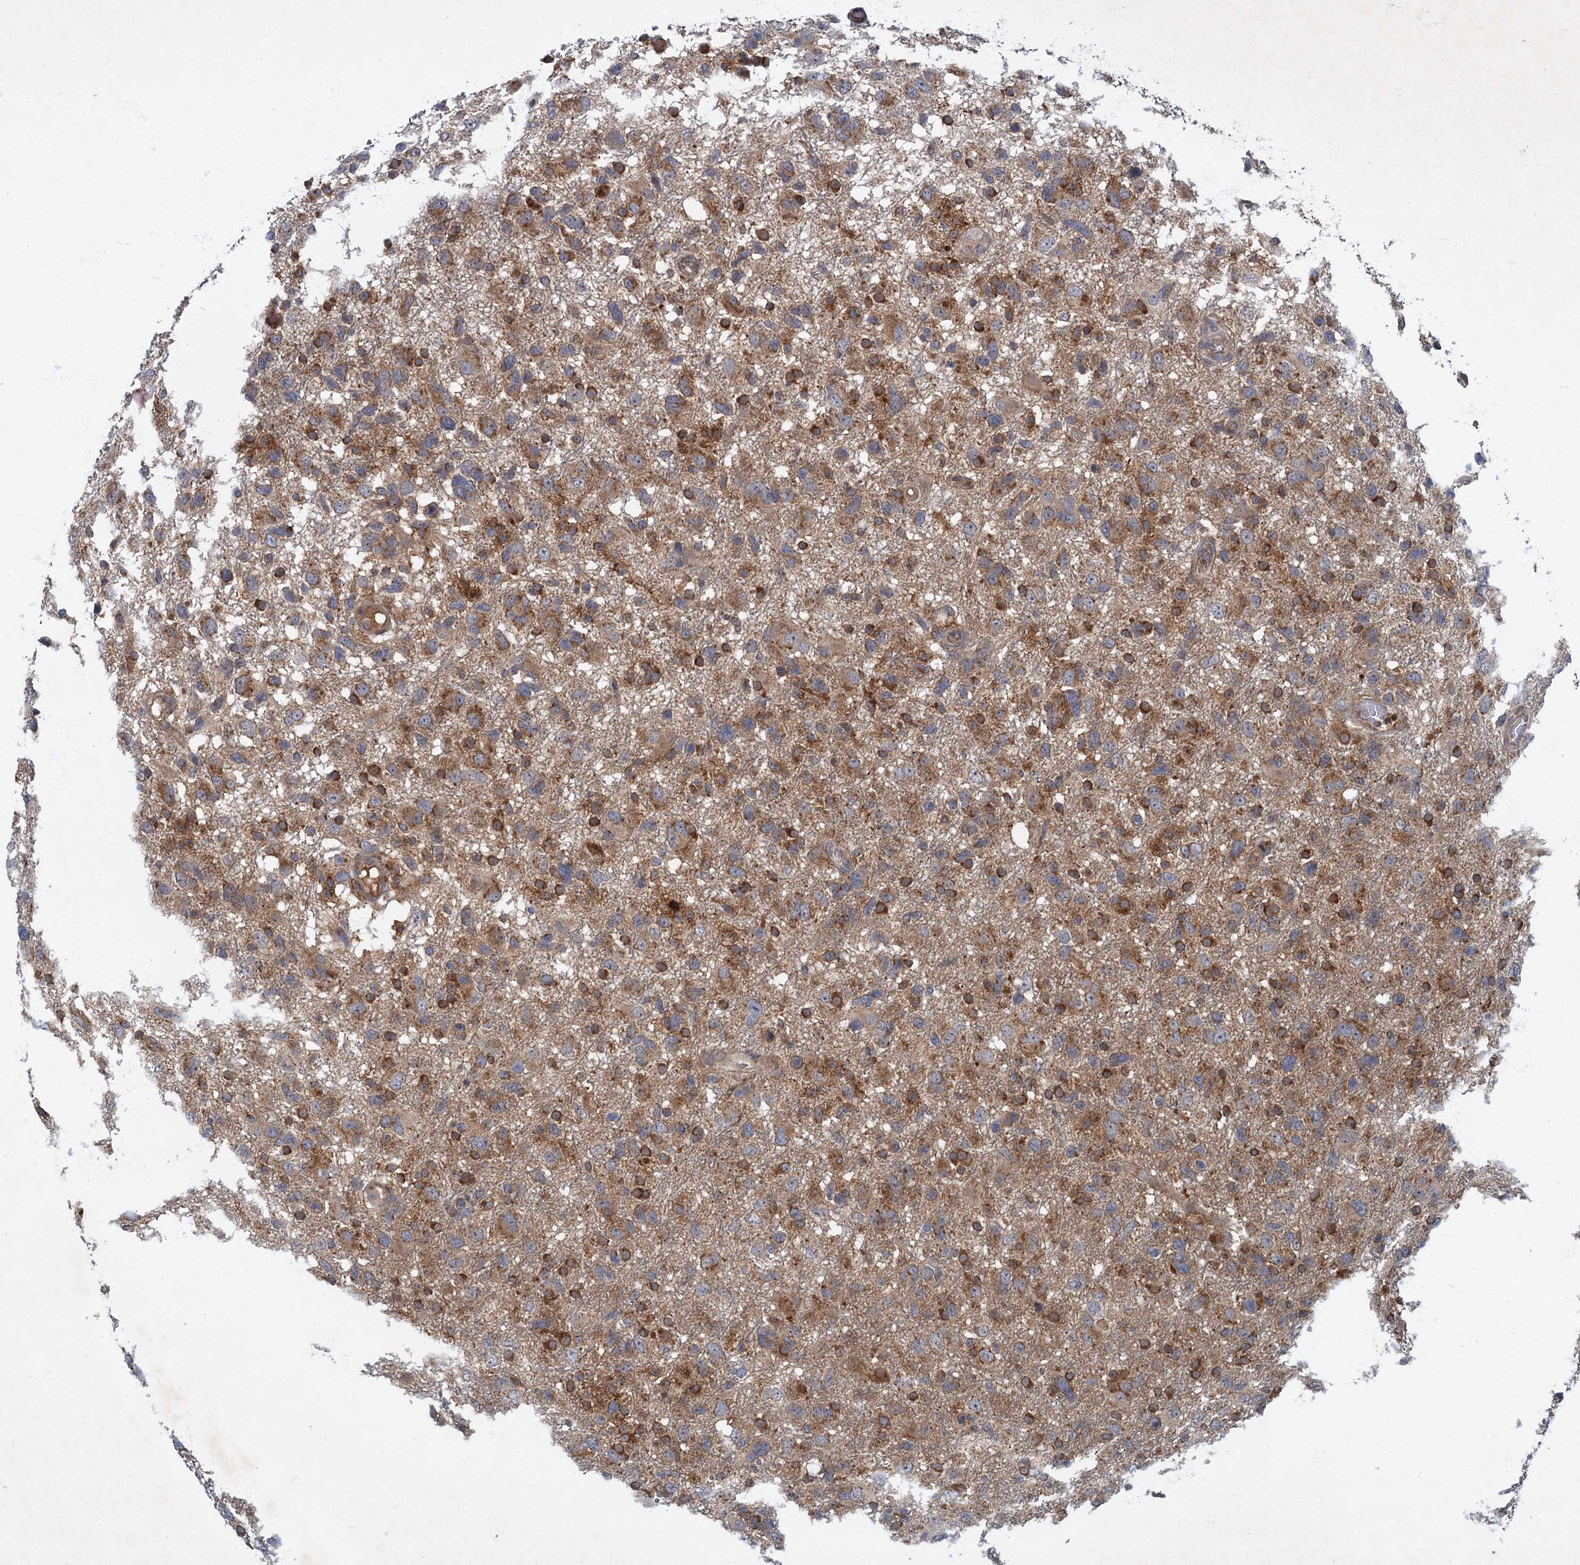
{"staining": {"intensity": "moderate", "quantity": ">75%", "location": "cytoplasmic/membranous"}, "tissue": "glioma", "cell_type": "Tumor cells", "image_type": "cancer", "snomed": [{"axis": "morphology", "description": "Glioma, malignant, High grade"}, {"axis": "topography", "description": "Brain"}], "caption": "Glioma was stained to show a protein in brown. There is medium levels of moderate cytoplasmic/membranous positivity in approximately >75% of tumor cells.", "gene": "SLC11A2", "patient": {"sex": "male", "age": 61}}